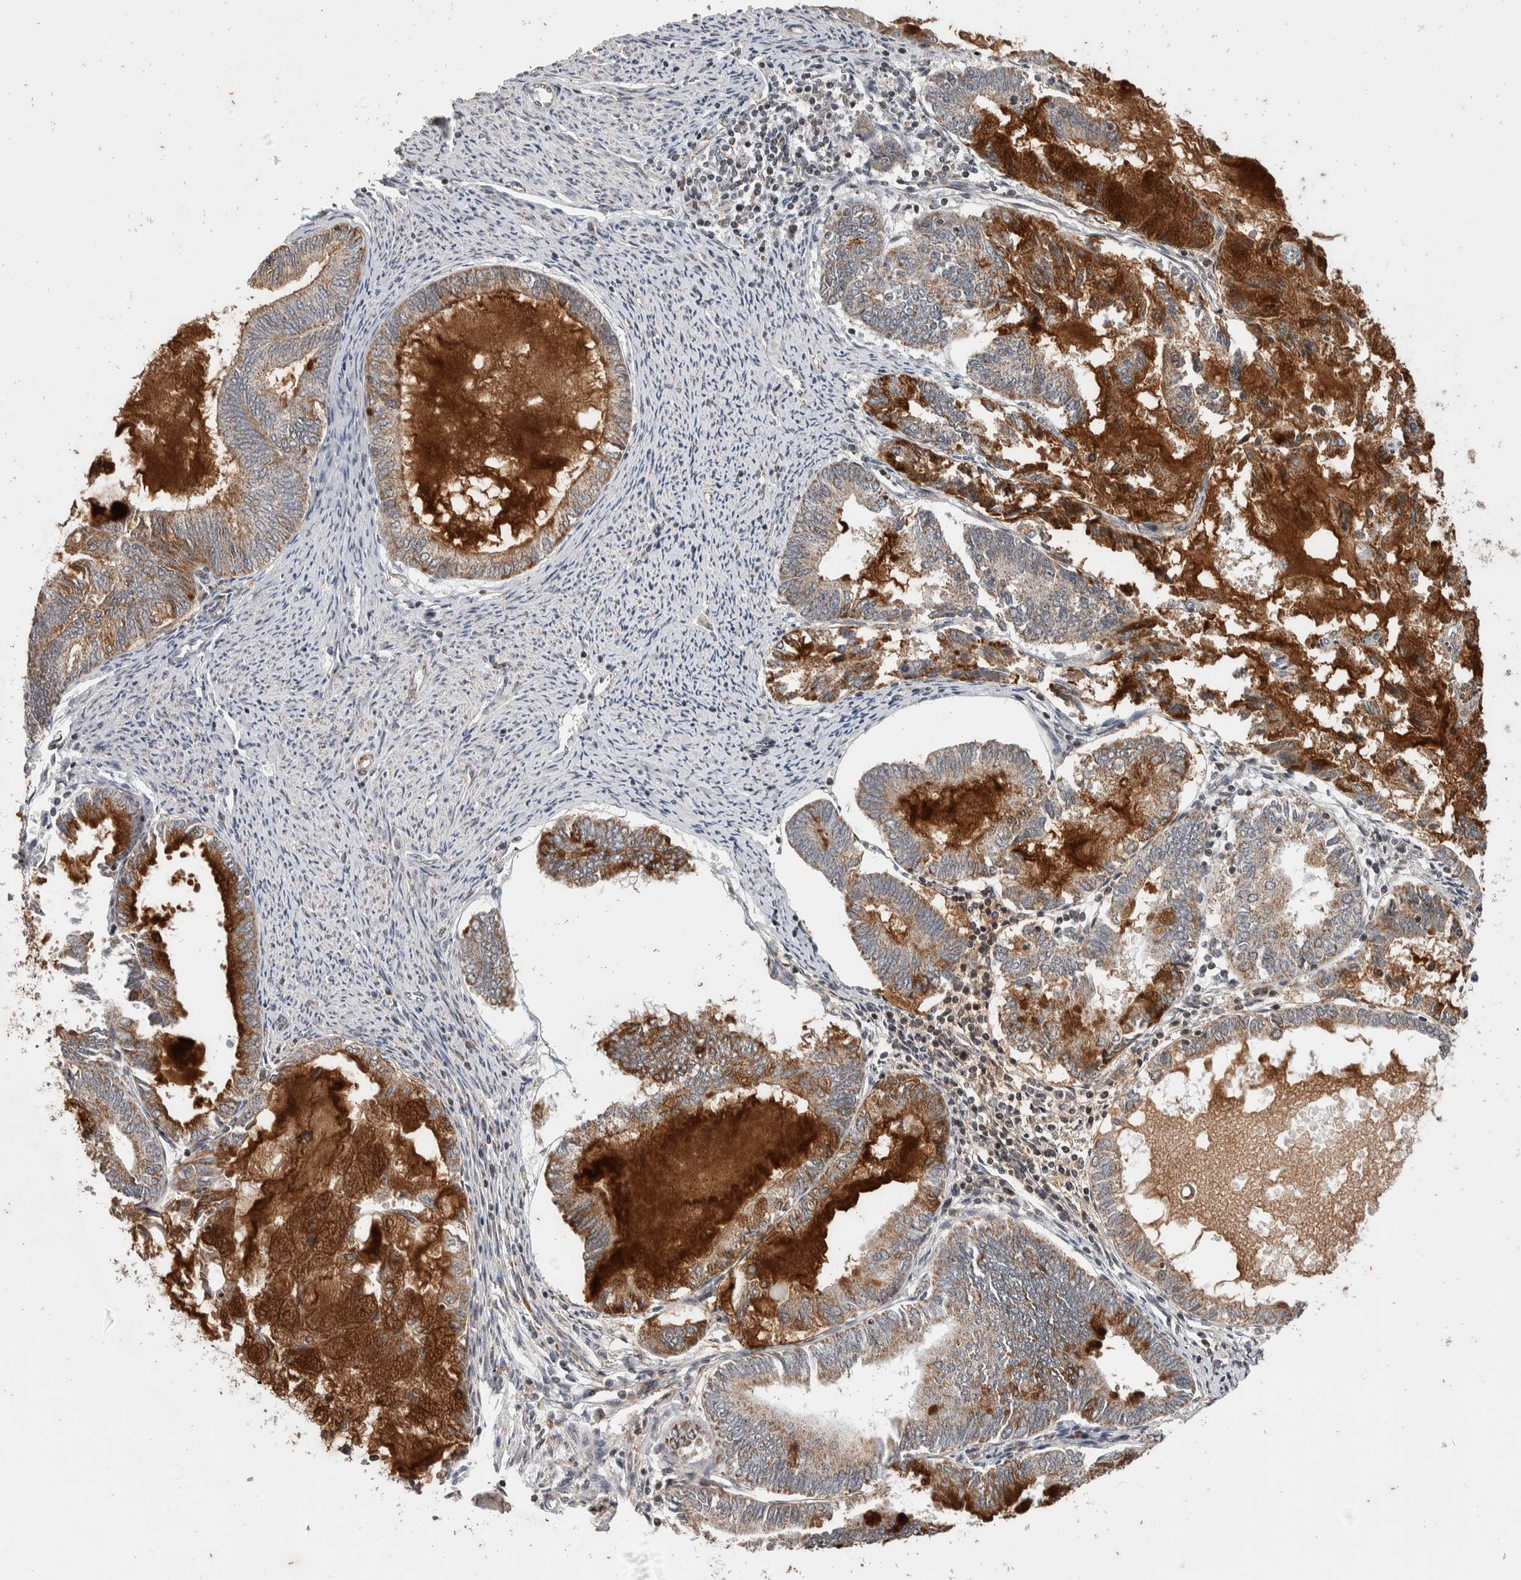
{"staining": {"intensity": "strong", "quantity": "<25%", "location": "cytoplasmic/membranous"}, "tissue": "endometrial cancer", "cell_type": "Tumor cells", "image_type": "cancer", "snomed": [{"axis": "morphology", "description": "Adenocarcinoma, NOS"}, {"axis": "topography", "description": "Endometrium"}], "caption": "Immunohistochemistry (IHC) of endometrial cancer displays medium levels of strong cytoplasmic/membranous expression in approximately <25% of tumor cells.", "gene": "ATXN7L1", "patient": {"sex": "female", "age": 86}}